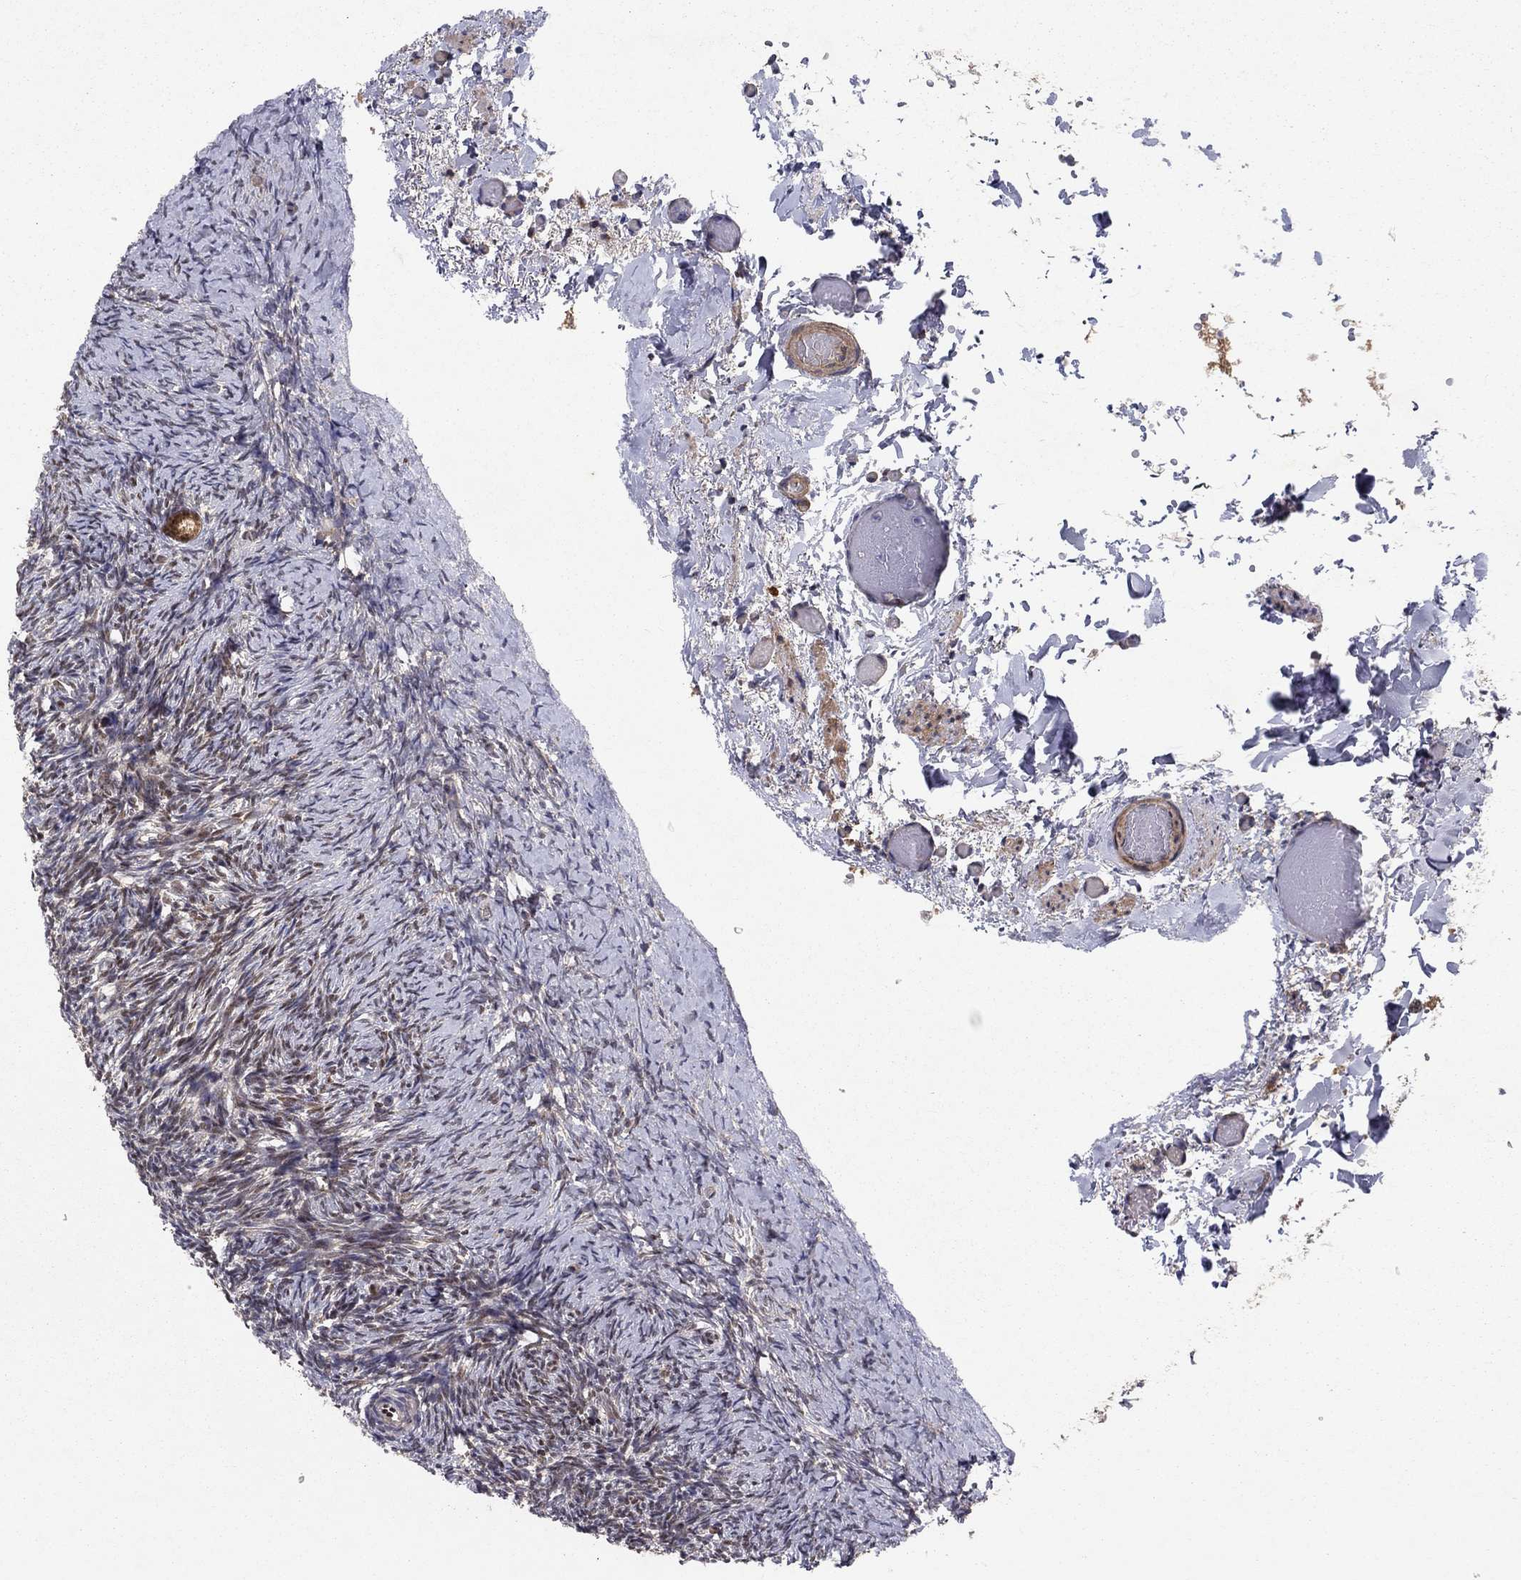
{"staining": {"intensity": "moderate", "quantity": "25%-75%", "location": "cytoplasmic/membranous,nuclear"}, "tissue": "ovary", "cell_type": "Follicle cells", "image_type": "normal", "snomed": [{"axis": "morphology", "description": "Normal tissue, NOS"}, {"axis": "topography", "description": "Ovary"}], "caption": "Protein expression analysis of benign ovary demonstrates moderate cytoplasmic/membranous,nuclear expression in about 25%-75% of follicle cells.", "gene": "CRTC1", "patient": {"sex": "female", "age": 39}}